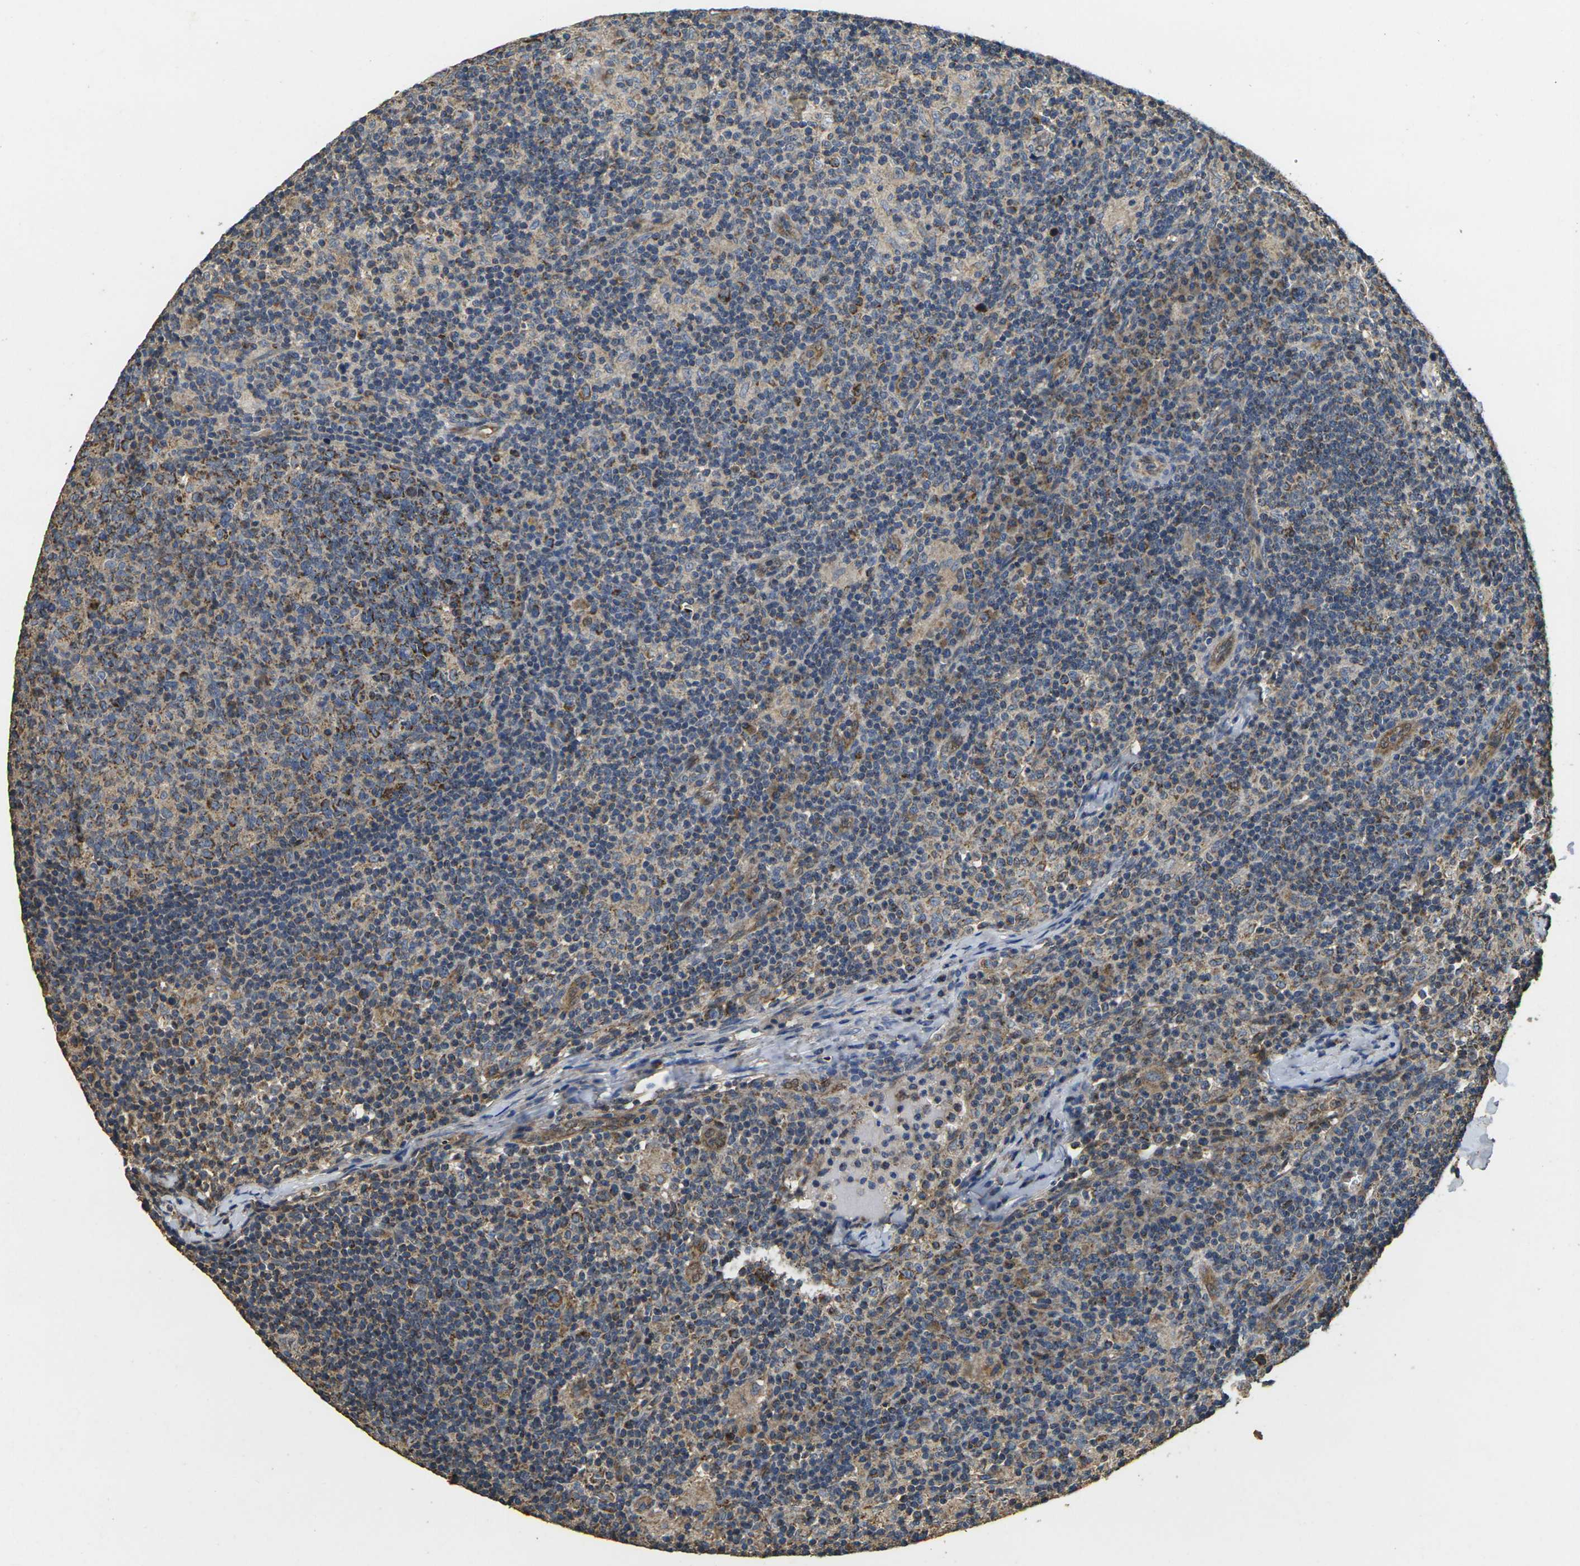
{"staining": {"intensity": "moderate", "quantity": ">75%", "location": "cytoplasmic/membranous"}, "tissue": "lymph node", "cell_type": "Germinal center cells", "image_type": "normal", "snomed": [{"axis": "morphology", "description": "Normal tissue, NOS"}, {"axis": "morphology", "description": "Inflammation, NOS"}, {"axis": "topography", "description": "Lymph node"}], "caption": "High-magnification brightfield microscopy of normal lymph node stained with DAB (3,3'-diaminobenzidine) (brown) and counterstained with hematoxylin (blue). germinal center cells exhibit moderate cytoplasmic/membranous positivity is appreciated in approximately>75% of cells. Nuclei are stained in blue.", "gene": "MAPK11", "patient": {"sex": "male", "age": 55}}